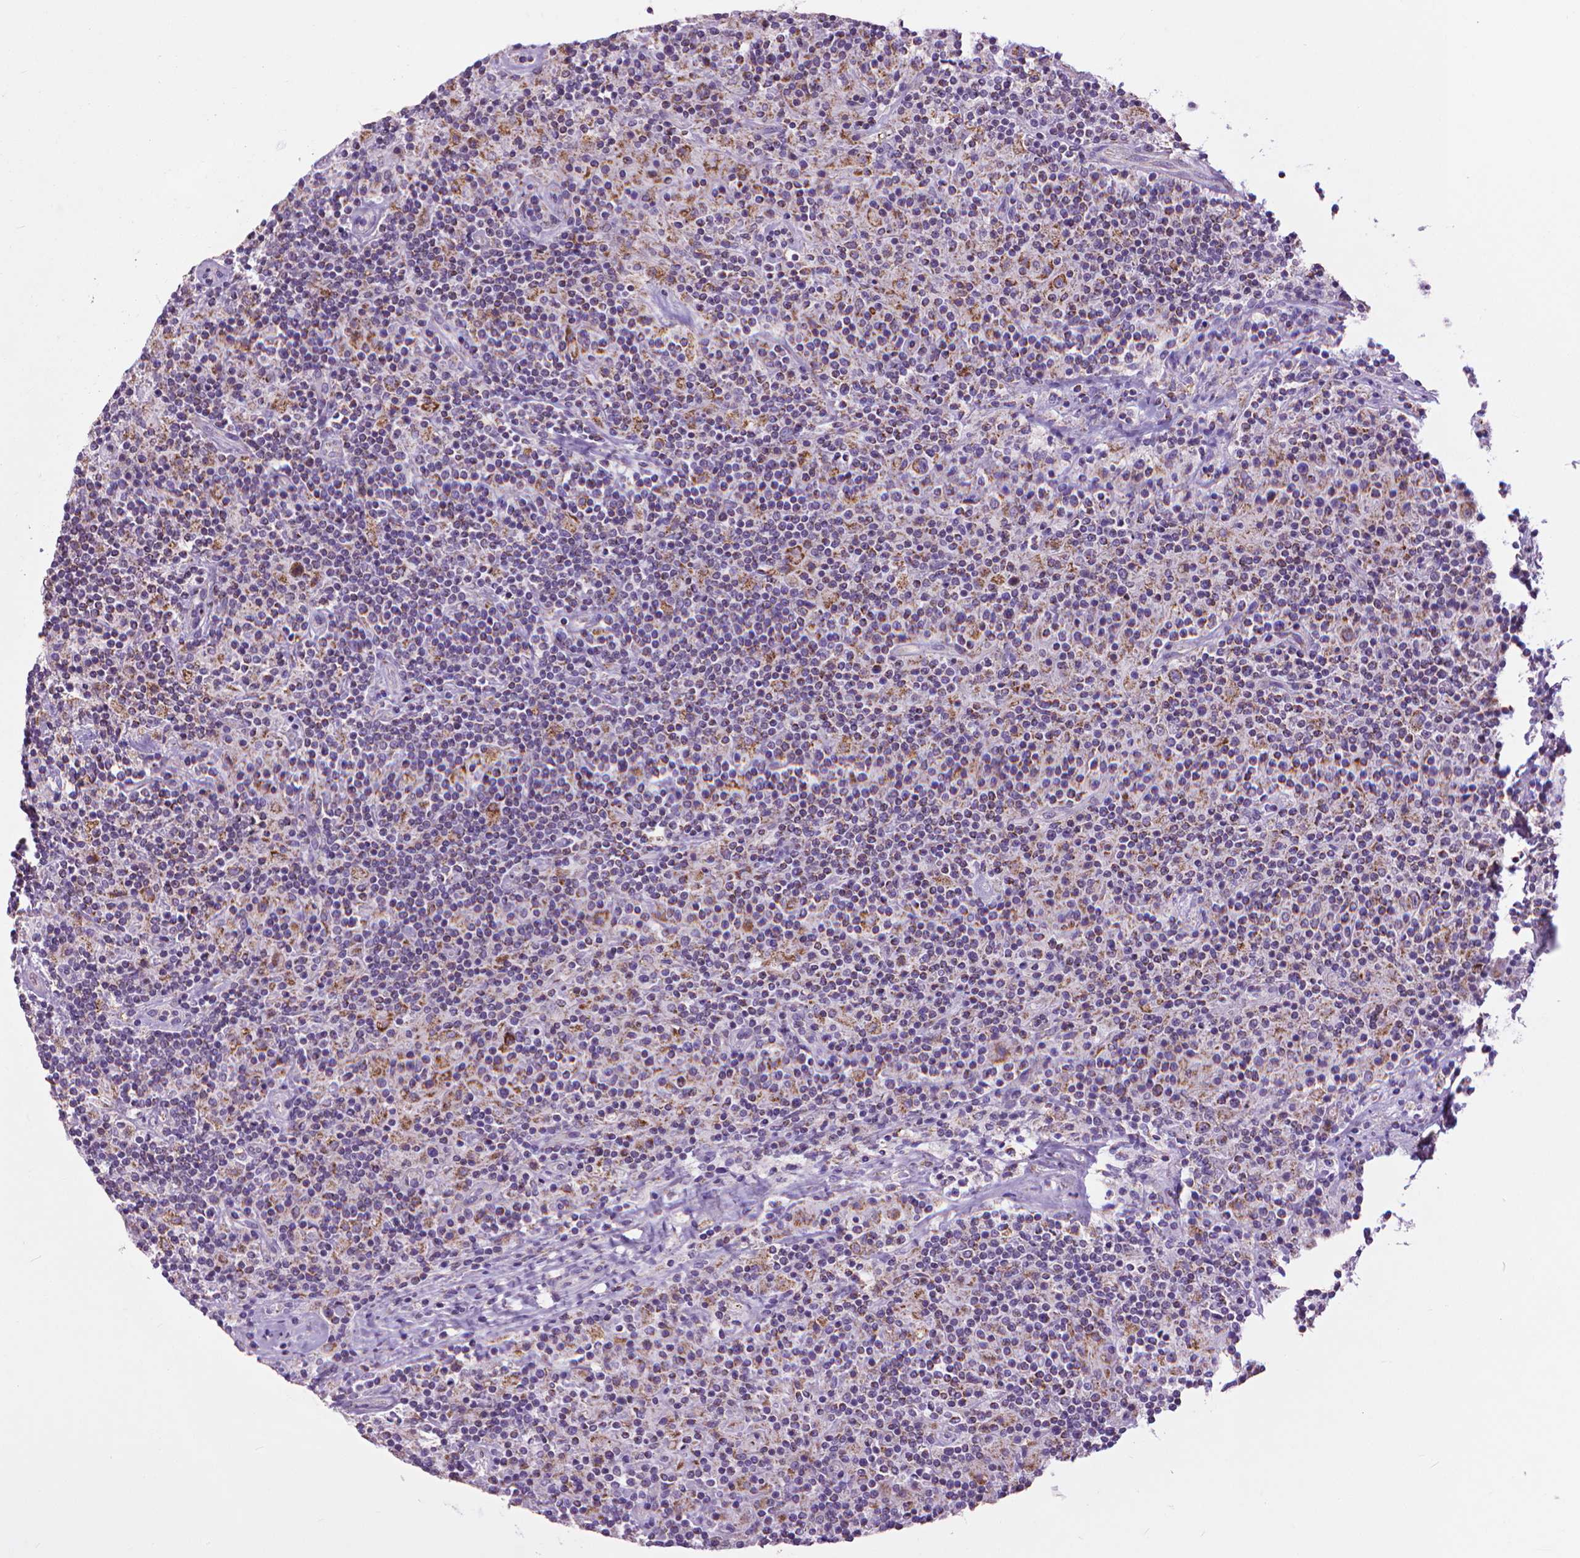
{"staining": {"intensity": "strong", "quantity": "25%-75%", "location": "cytoplasmic/membranous"}, "tissue": "lymphoma", "cell_type": "Tumor cells", "image_type": "cancer", "snomed": [{"axis": "morphology", "description": "Hodgkin's disease, NOS"}, {"axis": "topography", "description": "Lymph node"}], "caption": "A high amount of strong cytoplasmic/membranous staining is seen in about 25%-75% of tumor cells in lymphoma tissue. (DAB IHC with brightfield microscopy, high magnification).", "gene": "VDAC1", "patient": {"sex": "male", "age": 70}}